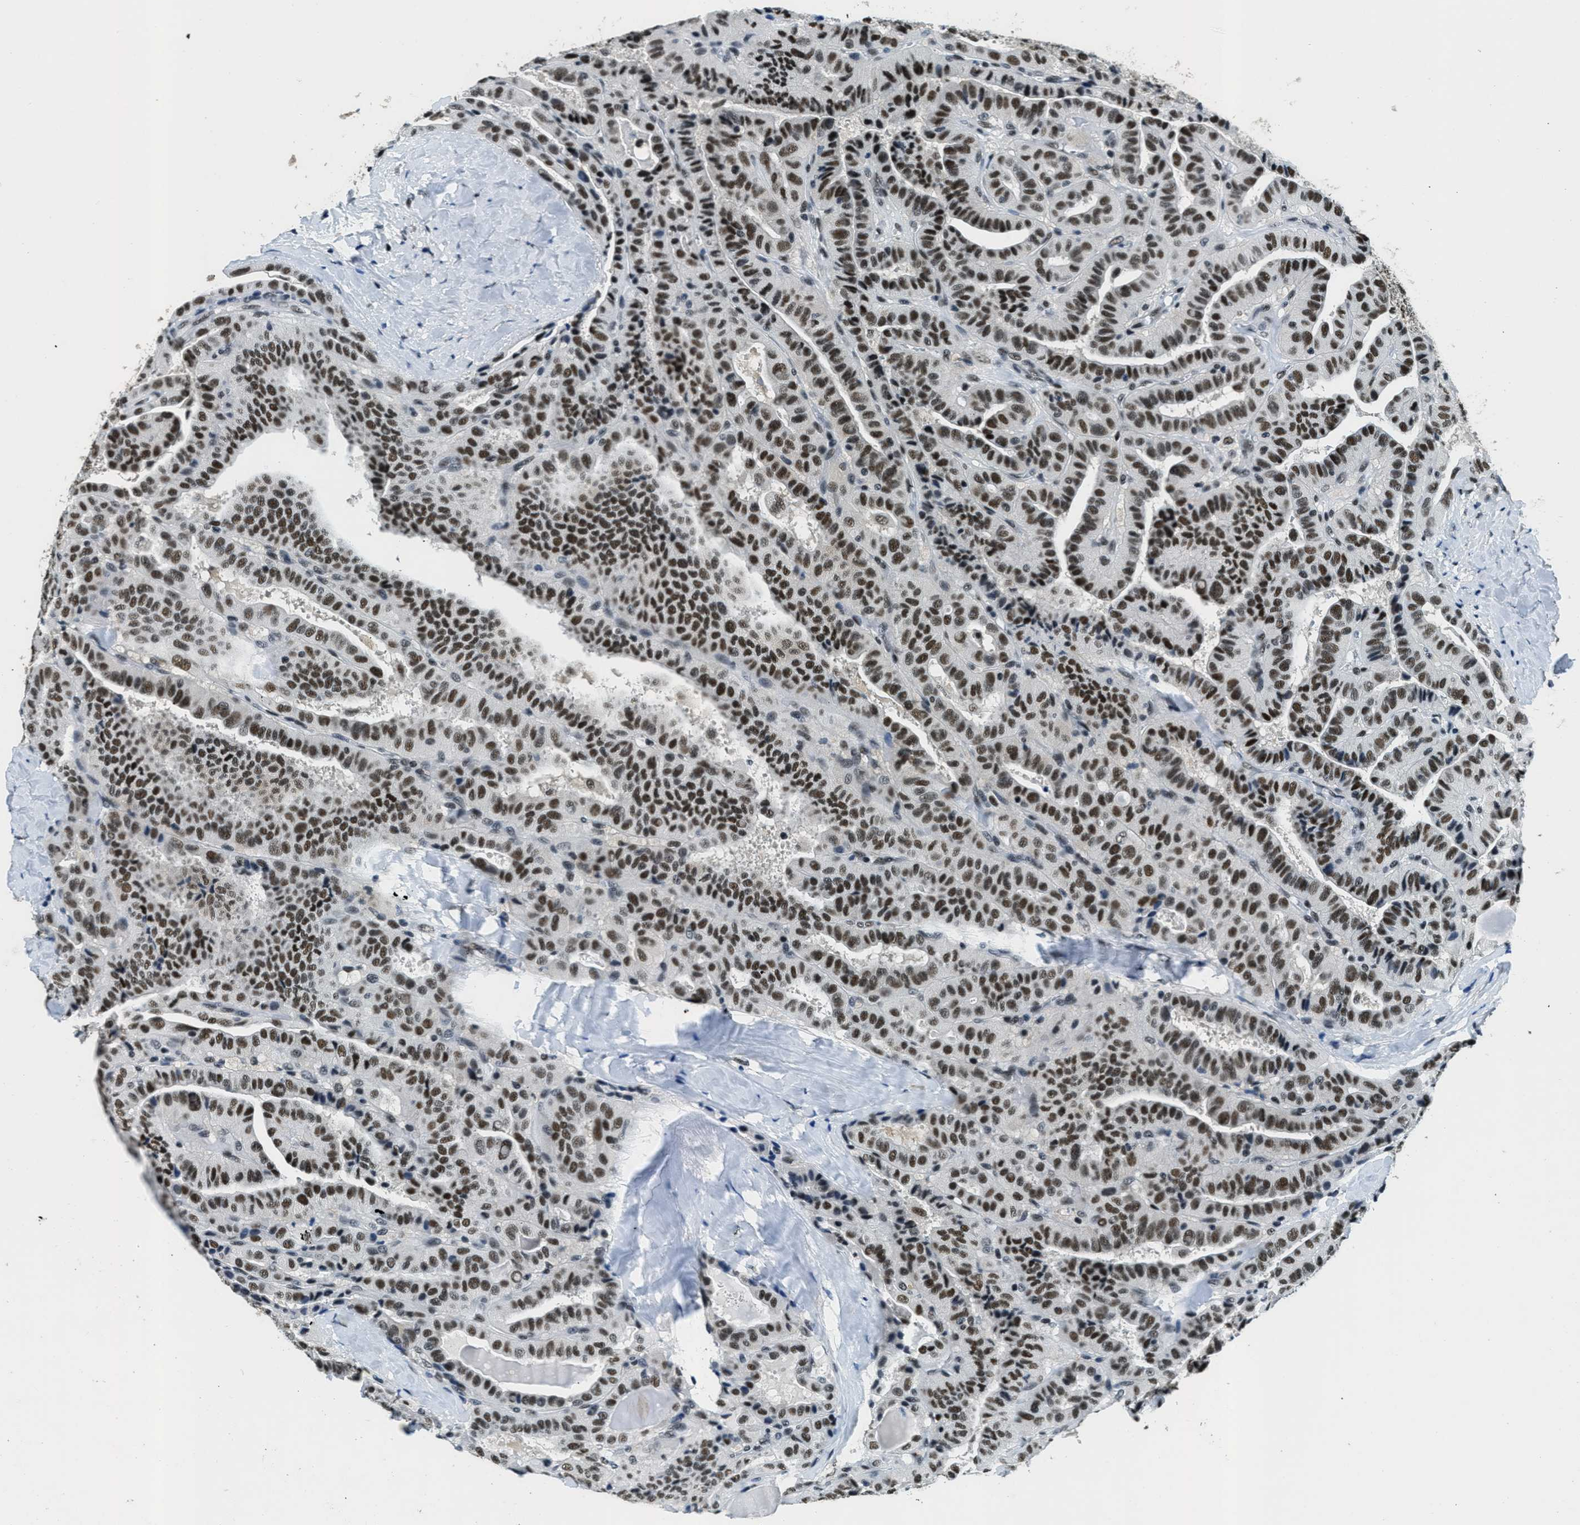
{"staining": {"intensity": "strong", "quantity": ">75%", "location": "nuclear"}, "tissue": "thyroid cancer", "cell_type": "Tumor cells", "image_type": "cancer", "snomed": [{"axis": "morphology", "description": "Papillary adenocarcinoma, NOS"}, {"axis": "topography", "description": "Thyroid gland"}], "caption": "Immunohistochemistry image of thyroid cancer (papillary adenocarcinoma) stained for a protein (brown), which exhibits high levels of strong nuclear positivity in approximately >75% of tumor cells.", "gene": "SSB", "patient": {"sex": "male", "age": 77}}